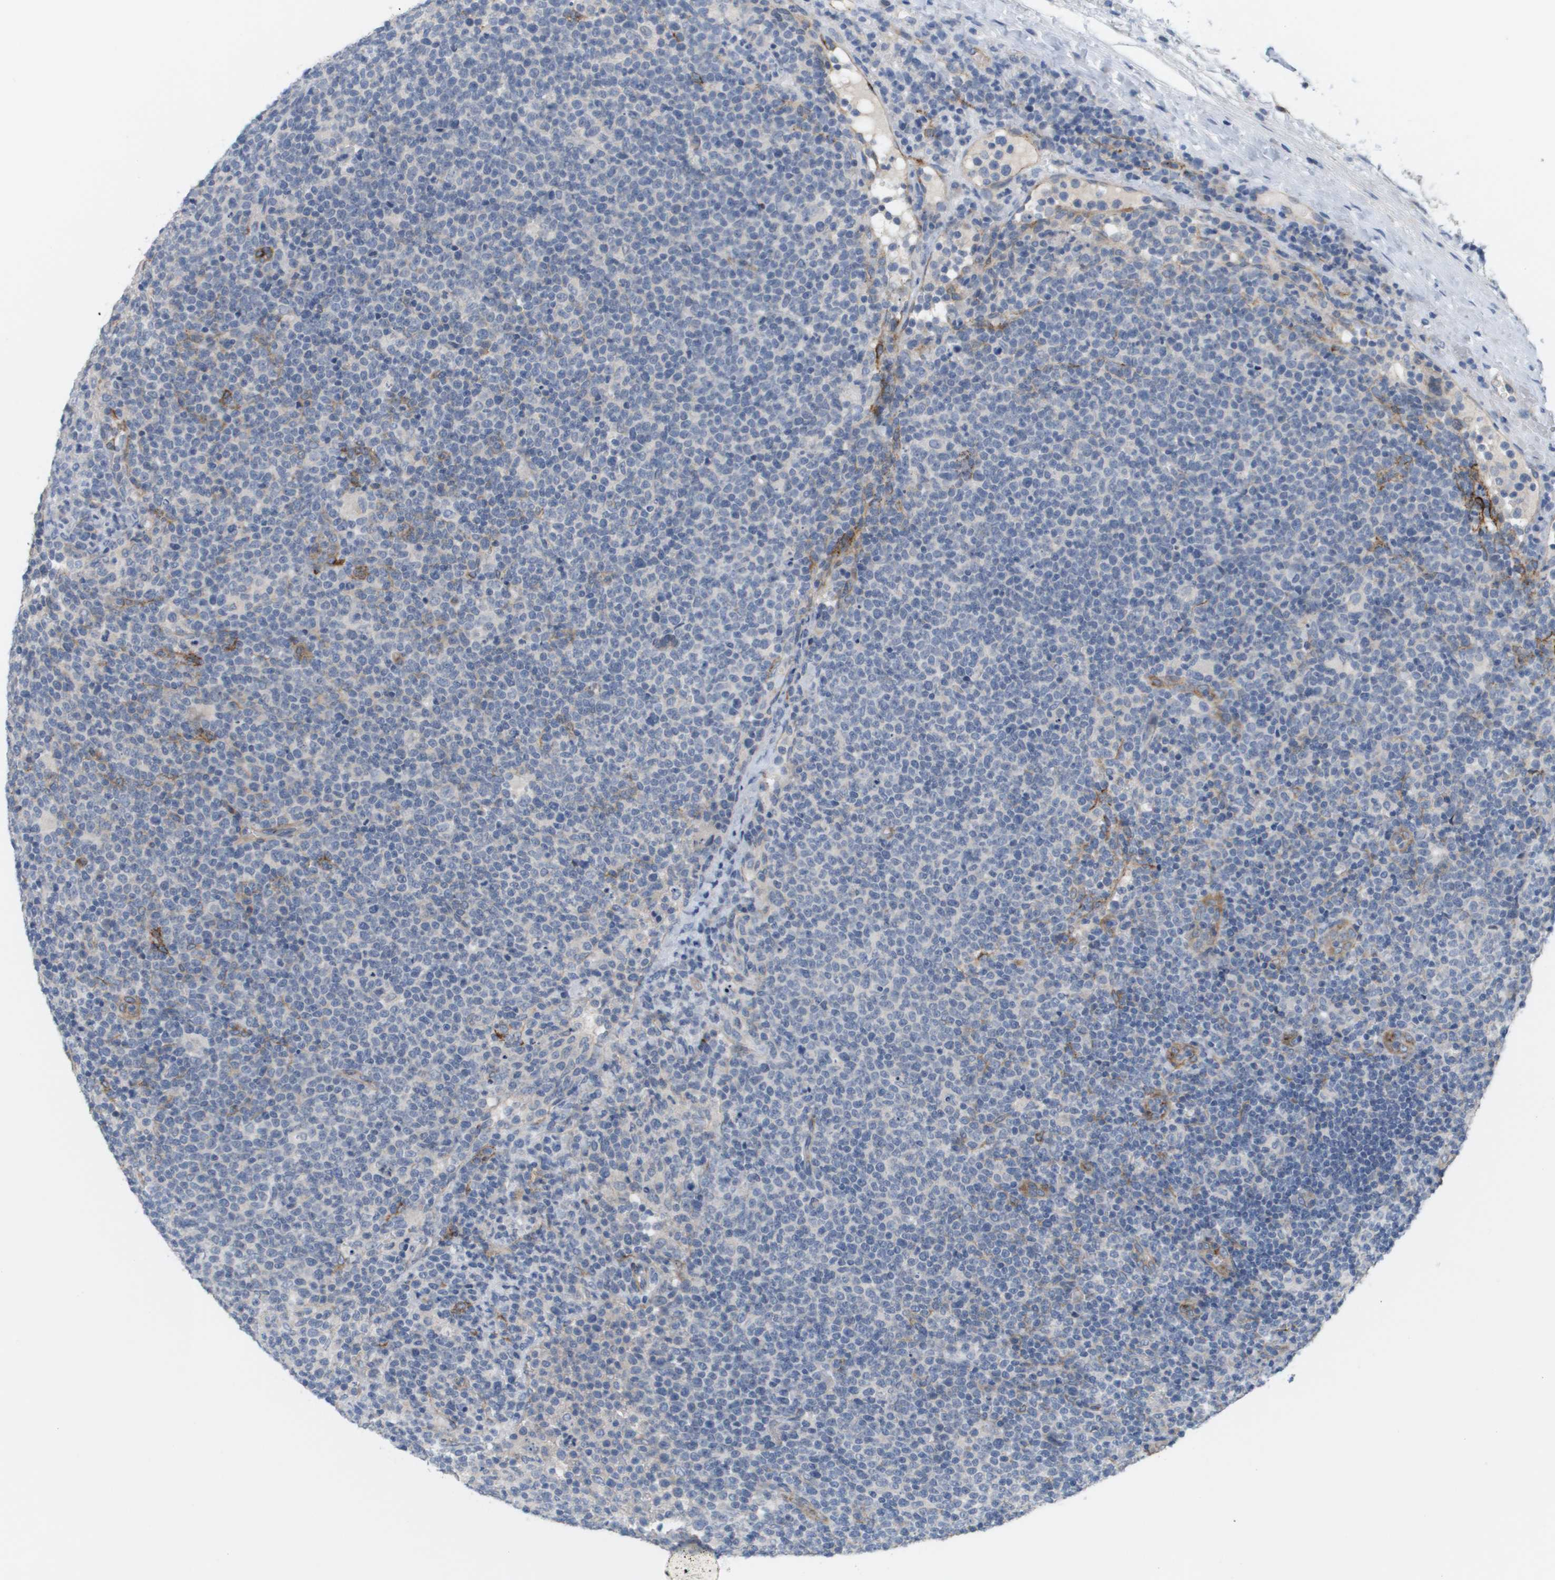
{"staining": {"intensity": "negative", "quantity": "none", "location": "none"}, "tissue": "lymphoma", "cell_type": "Tumor cells", "image_type": "cancer", "snomed": [{"axis": "morphology", "description": "Malignant lymphoma, non-Hodgkin's type, High grade"}, {"axis": "topography", "description": "Lymph node"}], "caption": "Immunohistochemical staining of human malignant lymphoma, non-Hodgkin's type (high-grade) demonstrates no significant expression in tumor cells. (IHC, brightfield microscopy, high magnification).", "gene": "ANGPT2", "patient": {"sex": "male", "age": 61}}